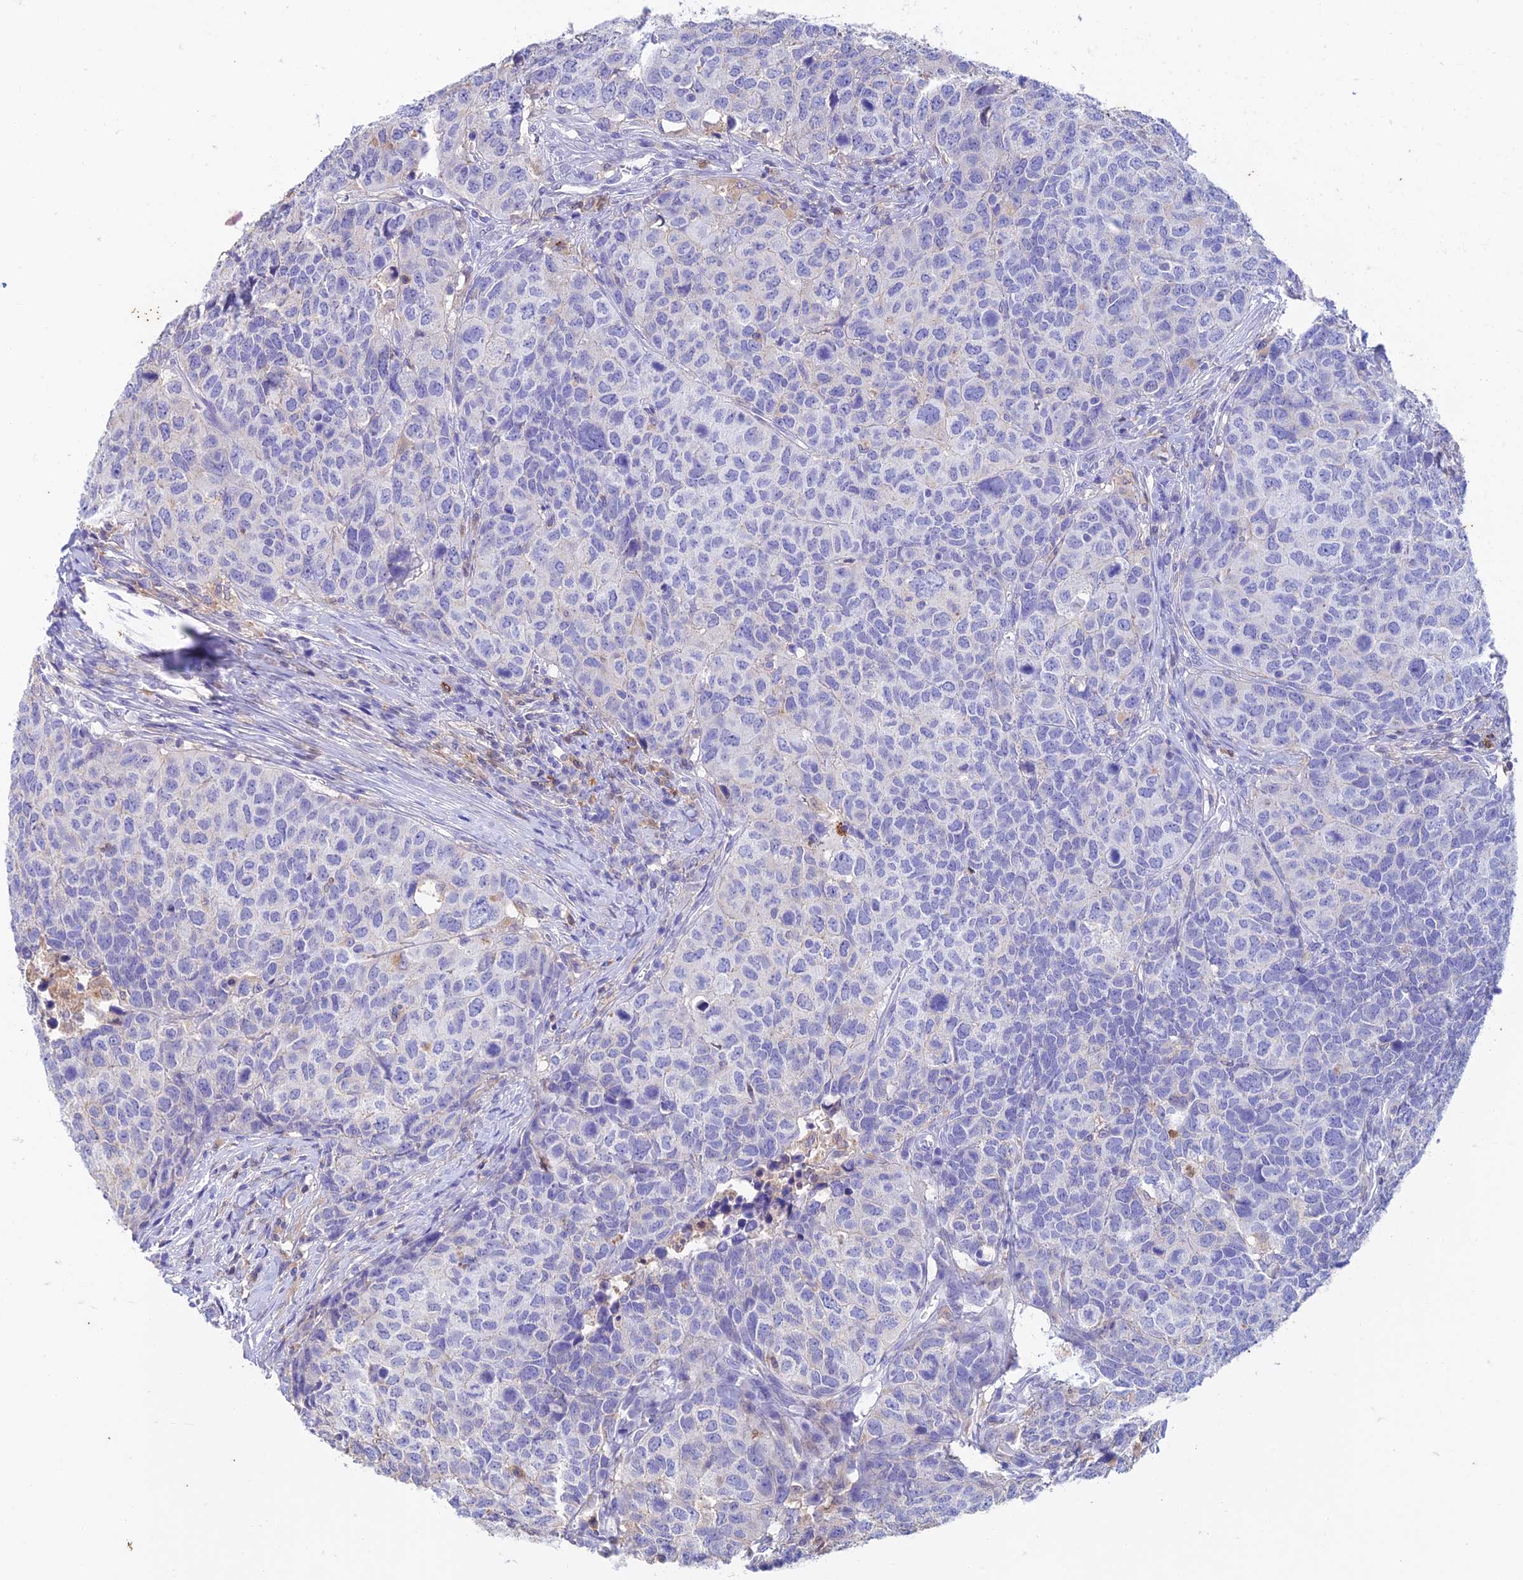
{"staining": {"intensity": "negative", "quantity": "none", "location": "none"}, "tissue": "head and neck cancer", "cell_type": "Tumor cells", "image_type": "cancer", "snomed": [{"axis": "morphology", "description": "Squamous cell carcinoma, NOS"}, {"axis": "topography", "description": "Head-Neck"}], "caption": "Human head and neck cancer stained for a protein using immunohistochemistry exhibits no positivity in tumor cells.", "gene": "FGF7", "patient": {"sex": "male", "age": 66}}